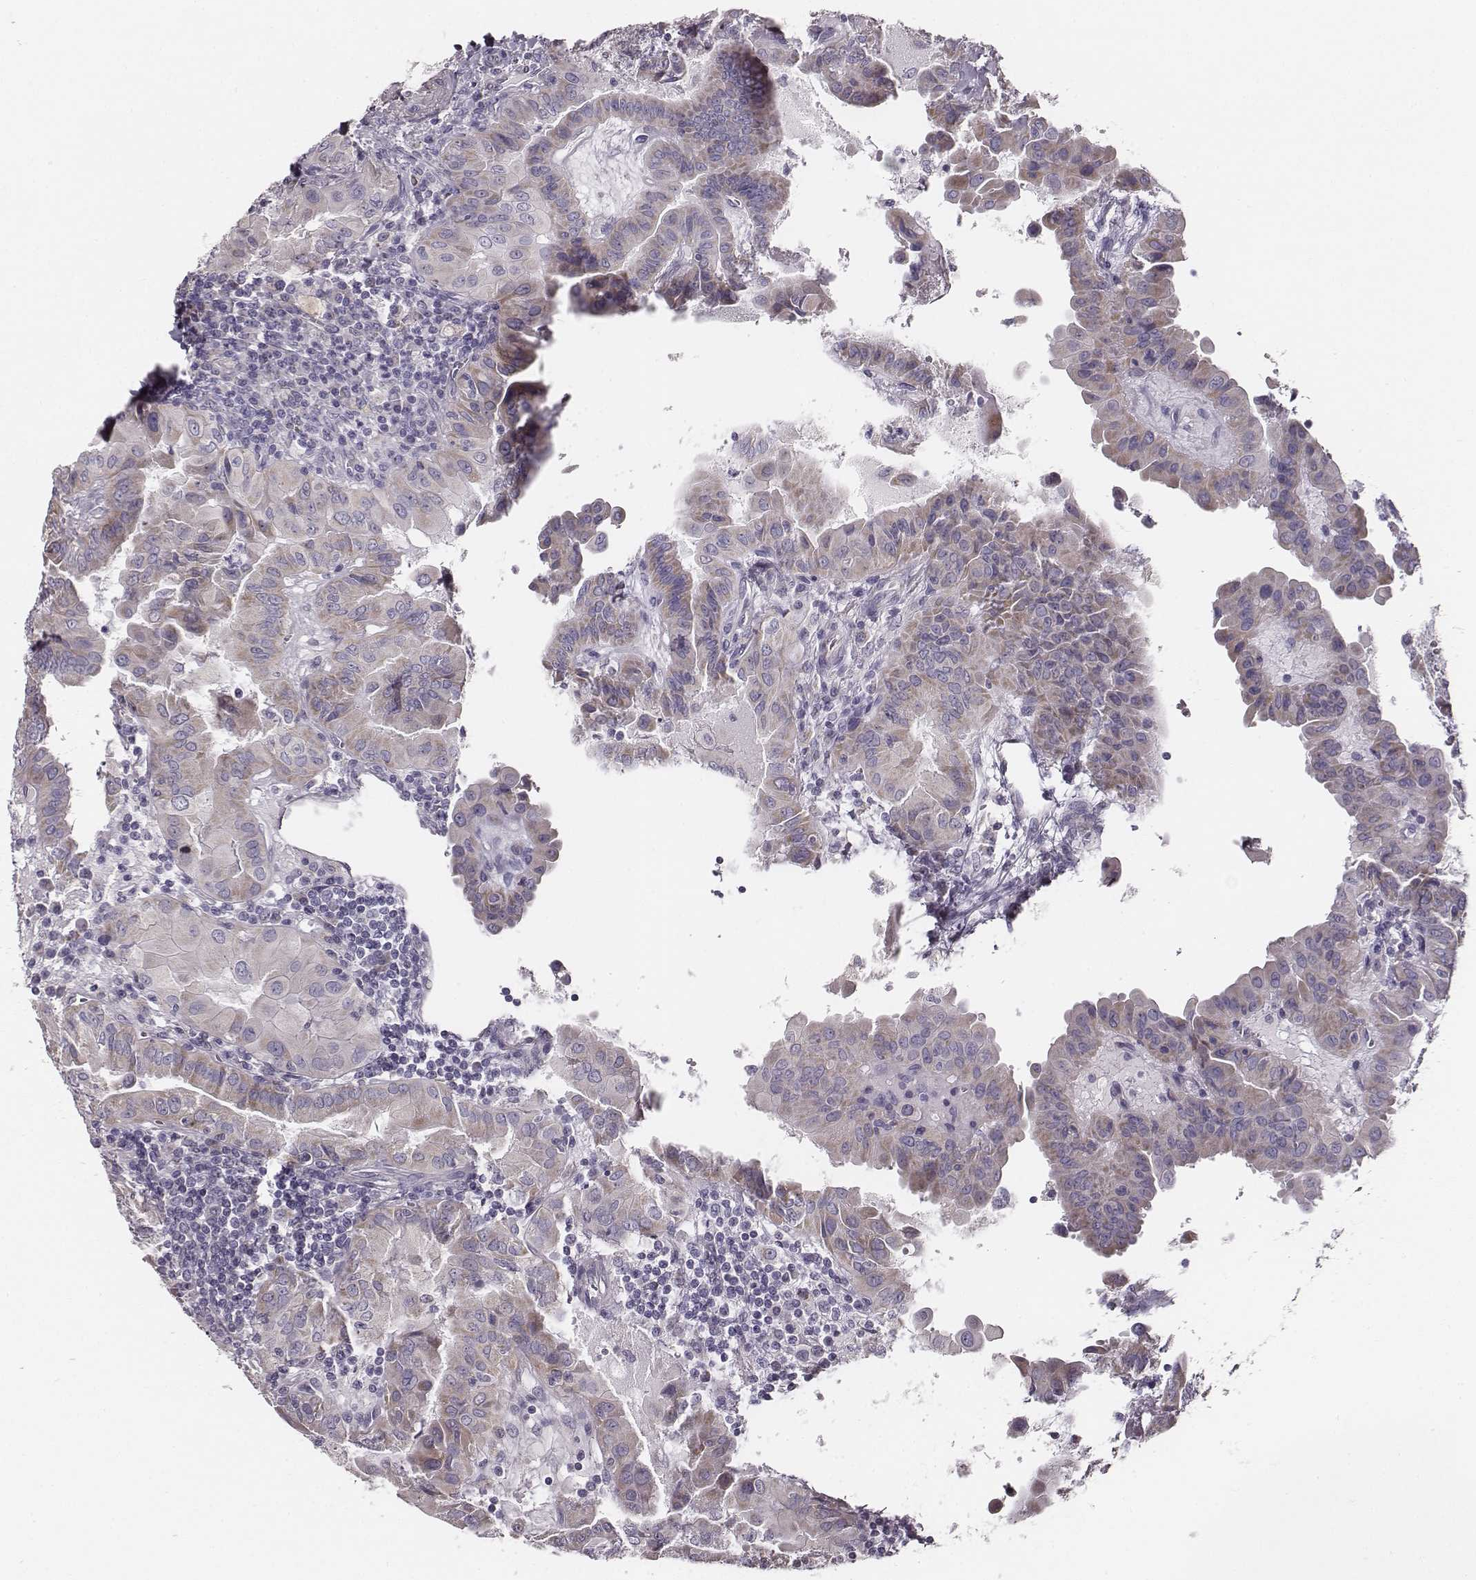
{"staining": {"intensity": "weak", "quantity": "<25%", "location": "cytoplasmic/membranous"}, "tissue": "thyroid cancer", "cell_type": "Tumor cells", "image_type": "cancer", "snomed": [{"axis": "morphology", "description": "Papillary adenocarcinoma, NOS"}, {"axis": "topography", "description": "Thyroid gland"}], "caption": "DAB (3,3'-diaminobenzidine) immunohistochemical staining of human papillary adenocarcinoma (thyroid) displays no significant expression in tumor cells. (Stains: DAB (3,3'-diaminobenzidine) immunohistochemistry (IHC) with hematoxylin counter stain, Microscopy: brightfield microscopy at high magnification).", "gene": "UBL4B", "patient": {"sex": "female", "age": 37}}